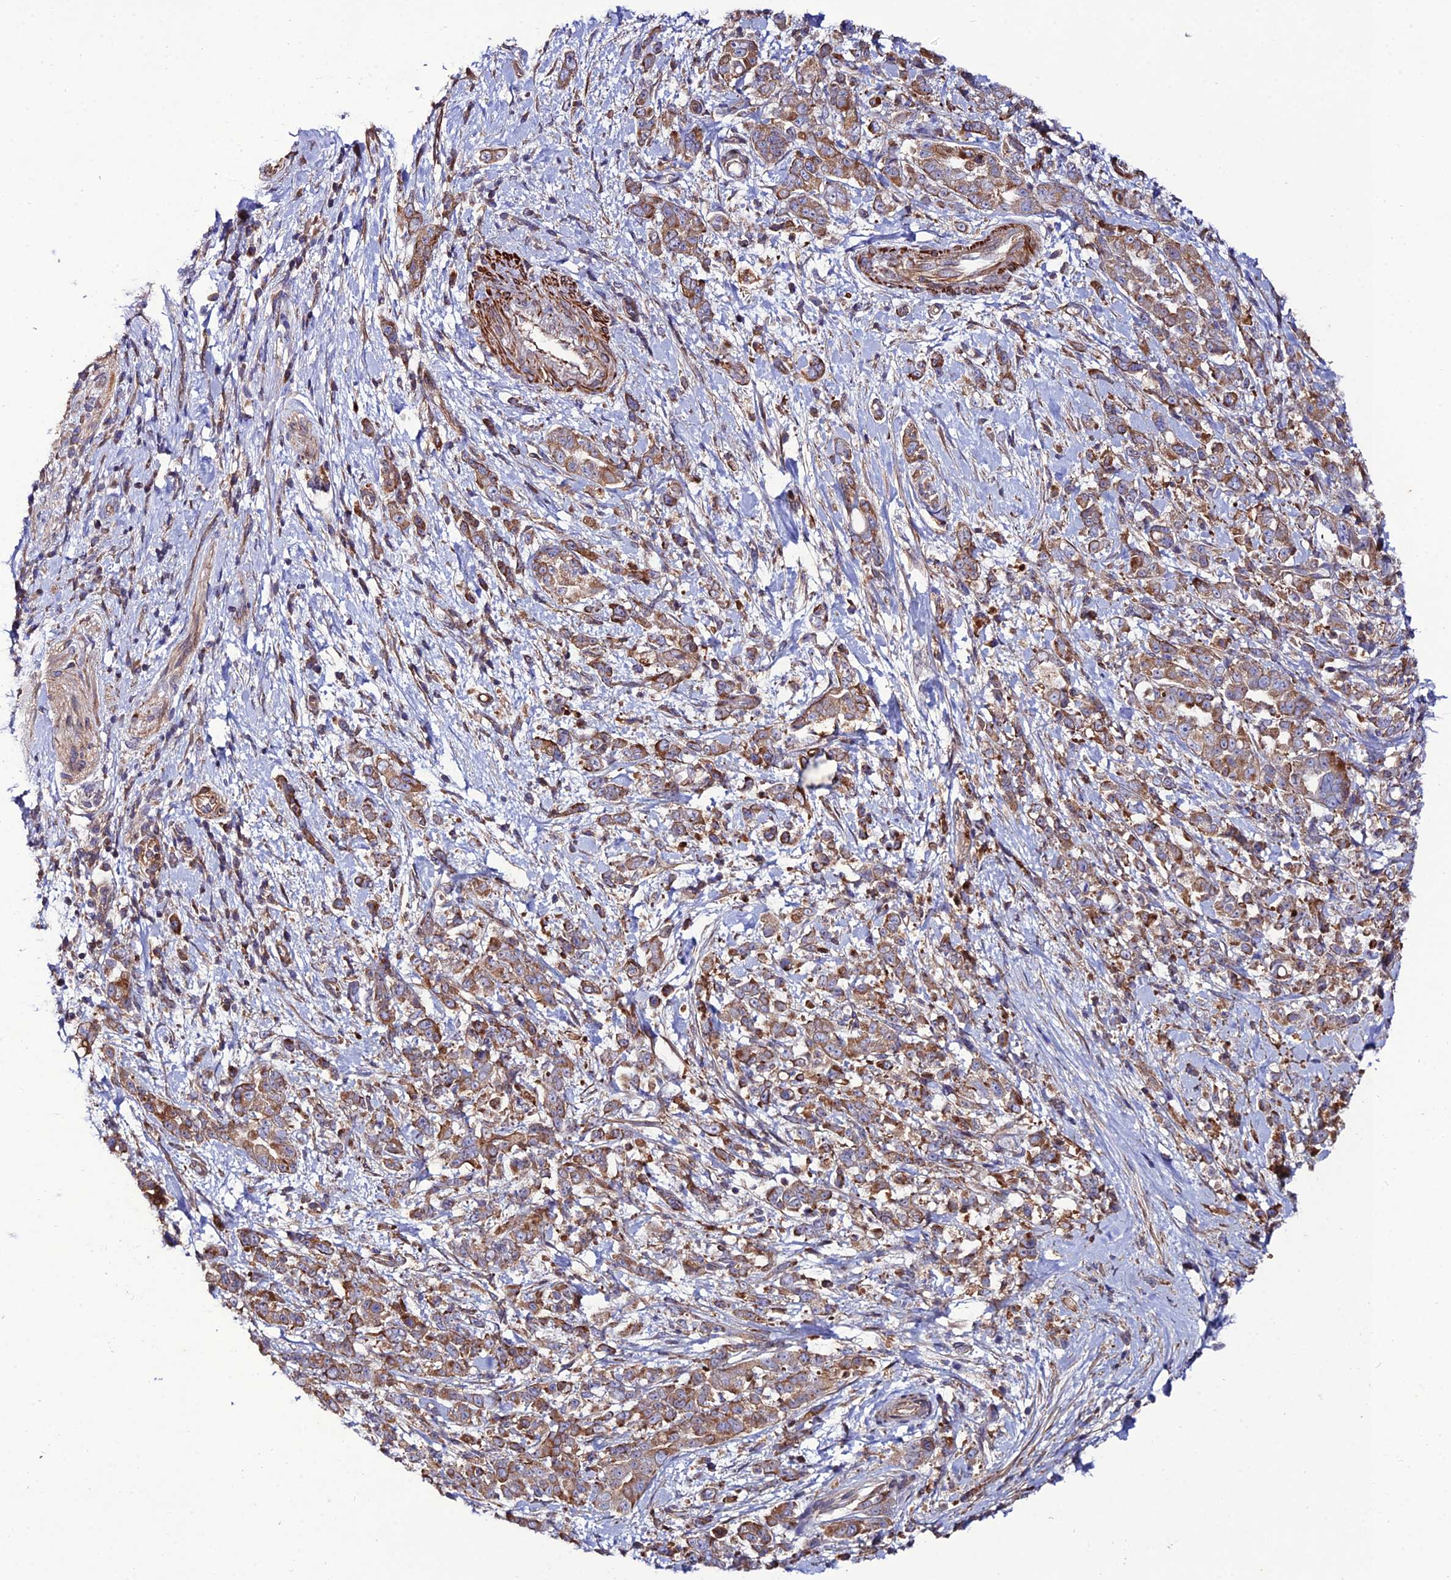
{"staining": {"intensity": "moderate", "quantity": ">75%", "location": "cytoplasmic/membranous"}, "tissue": "pancreatic cancer", "cell_type": "Tumor cells", "image_type": "cancer", "snomed": [{"axis": "morphology", "description": "Normal tissue, NOS"}, {"axis": "morphology", "description": "Adenocarcinoma, NOS"}, {"axis": "topography", "description": "Pancreas"}], "caption": "The photomicrograph shows a brown stain indicating the presence of a protein in the cytoplasmic/membranous of tumor cells in pancreatic cancer.", "gene": "ARL6IP1", "patient": {"sex": "female", "age": 64}}